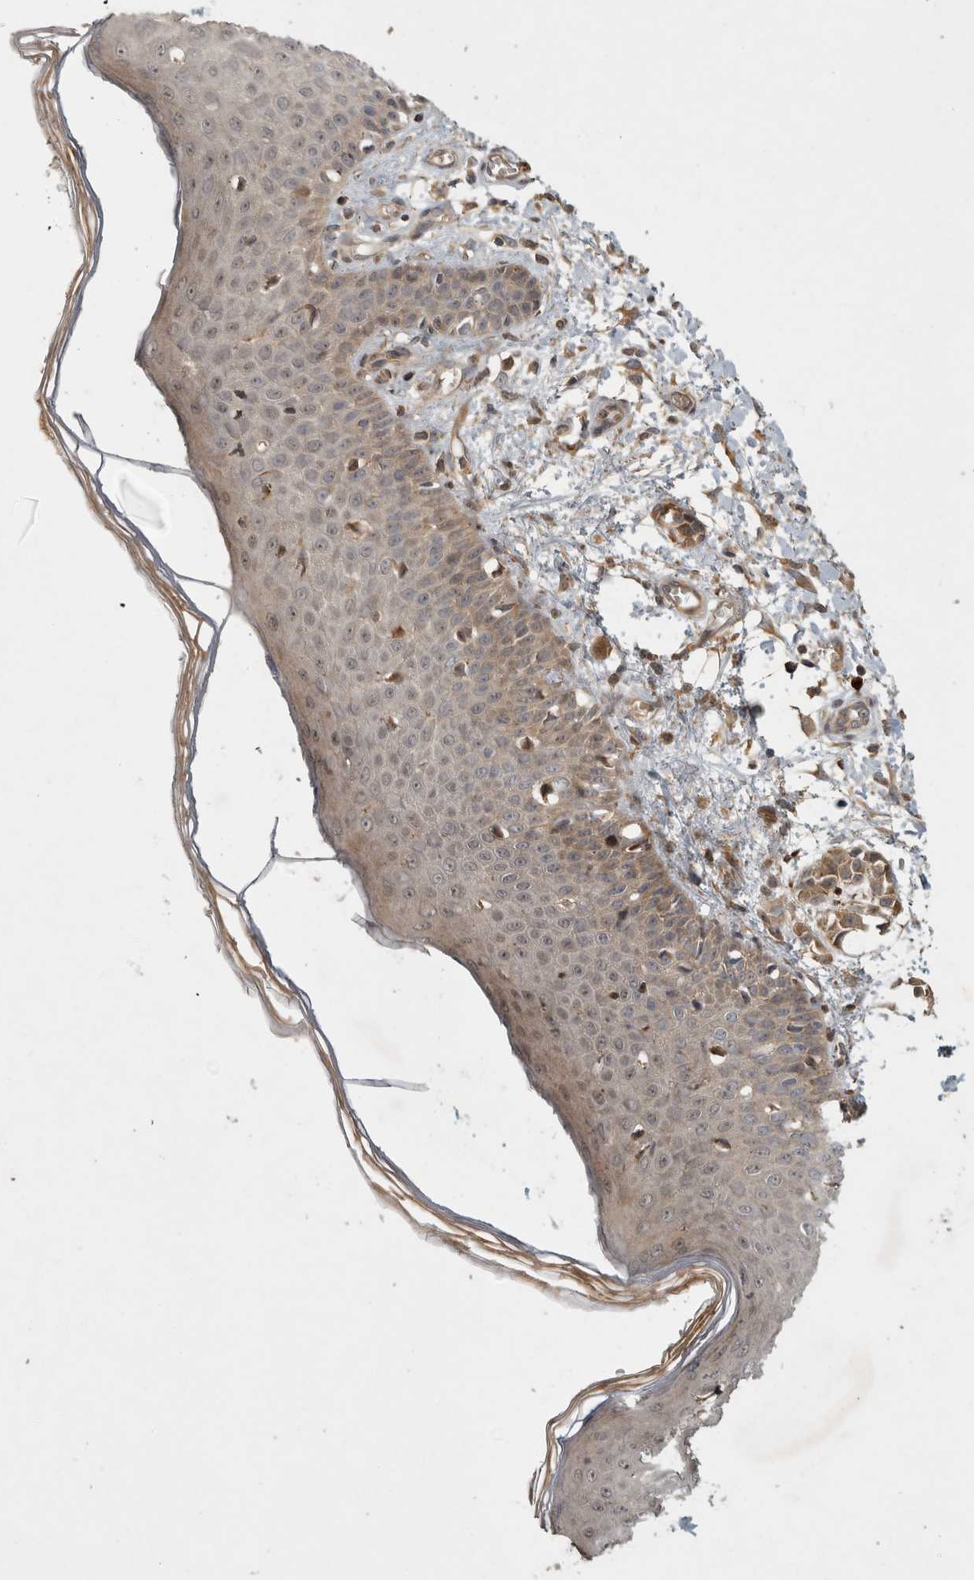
{"staining": {"intensity": "moderate", "quantity": ">75%", "location": "cytoplasmic/membranous,nuclear"}, "tissue": "skin", "cell_type": "Fibroblasts", "image_type": "normal", "snomed": [{"axis": "morphology", "description": "Normal tissue, NOS"}, {"axis": "morphology", "description": "Inflammation, NOS"}, {"axis": "topography", "description": "Skin"}], "caption": "Skin stained with IHC reveals moderate cytoplasmic/membranous,nuclear staining in about >75% of fibroblasts. Immunohistochemistry (ihc) stains the protein in brown and the nuclei are stained blue.", "gene": "VEPH1", "patient": {"sex": "female", "age": 44}}